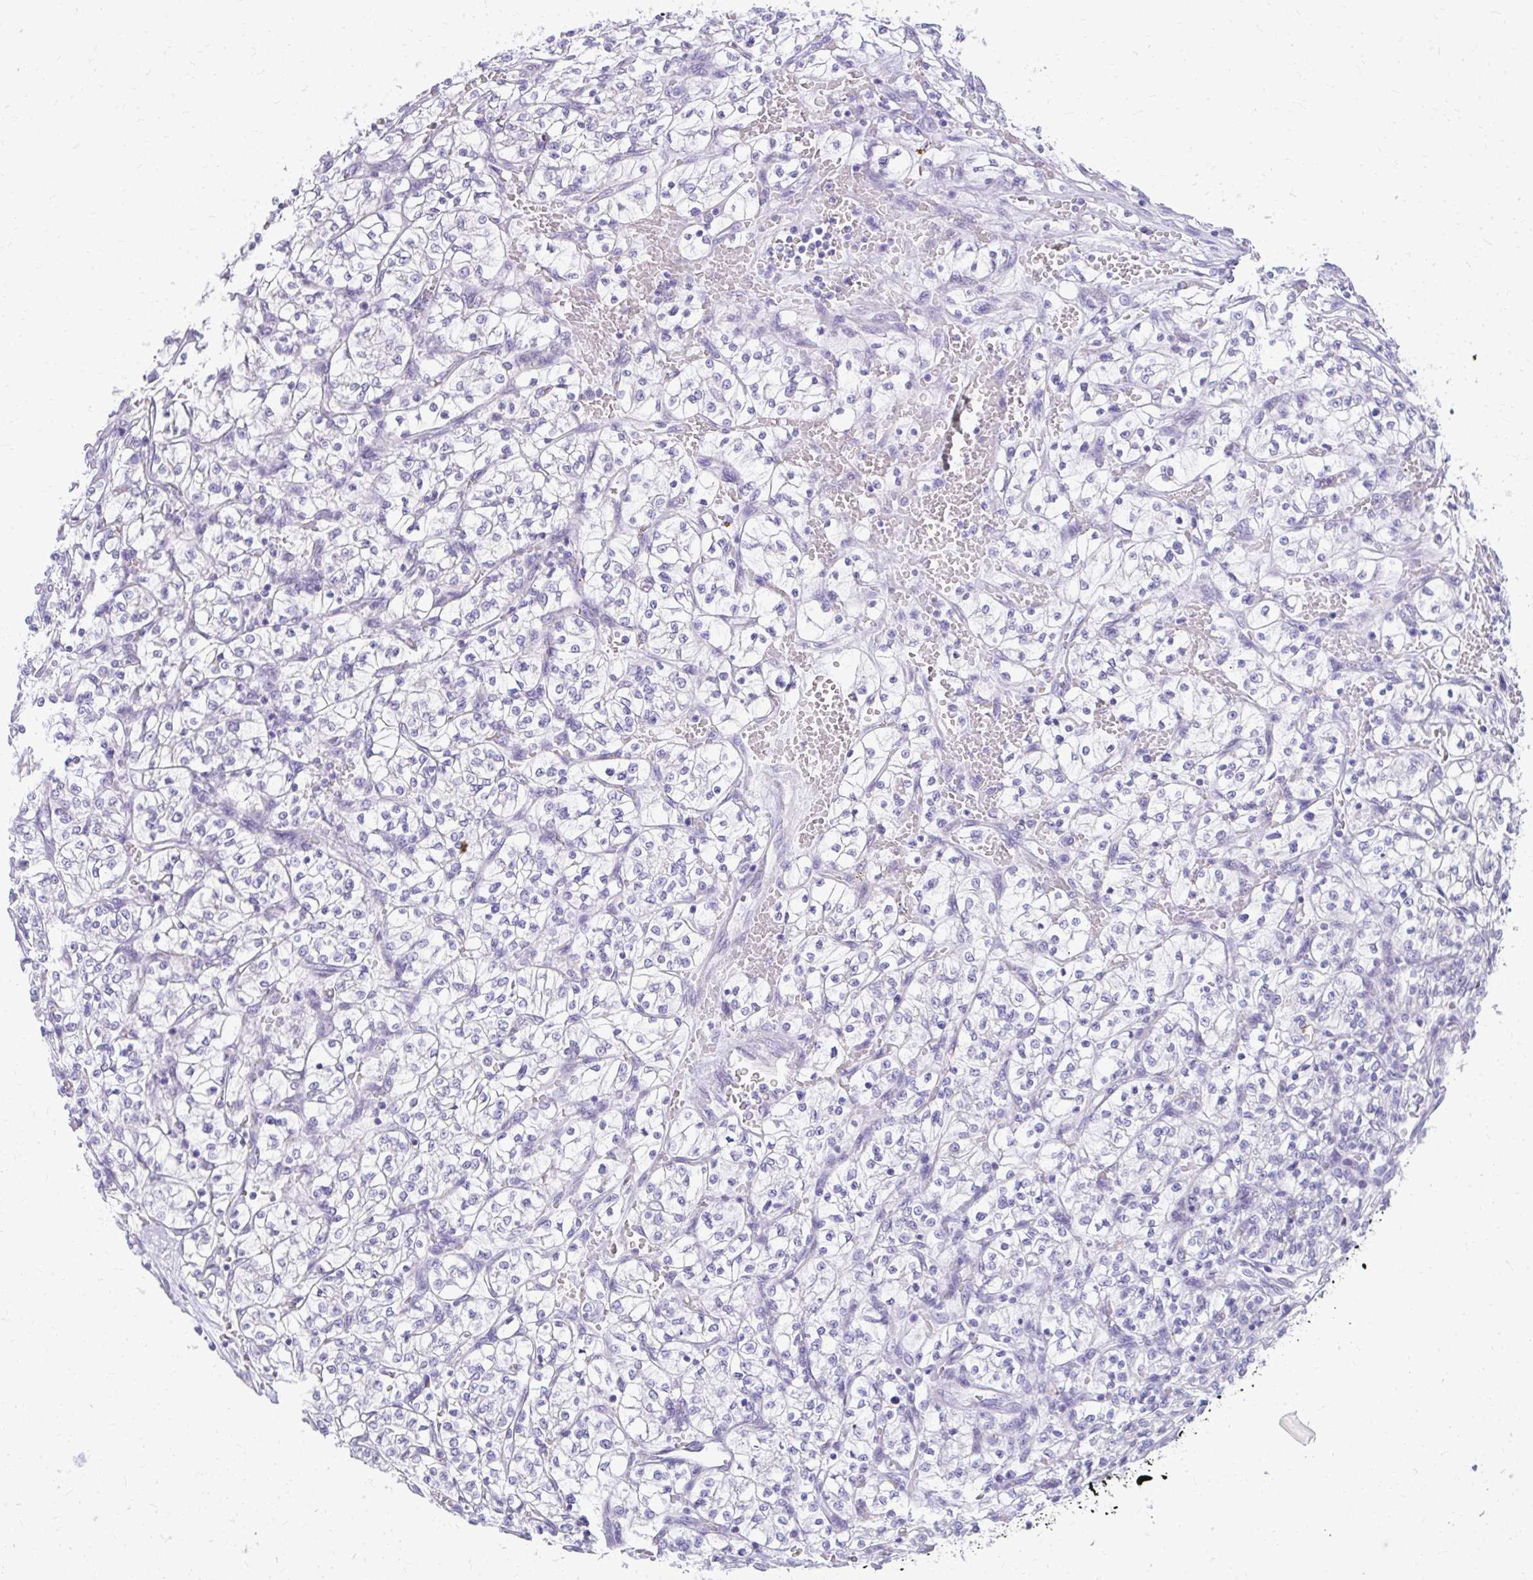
{"staining": {"intensity": "negative", "quantity": "none", "location": "none"}, "tissue": "renal cancer", "cell_type": "Tumor cells", "image_type": "cancer", "snomed": [{"axis": "morphology", "description": "Adenocarcinoma, NOS"}, {"axis": "topography", "description": "Kidney"}], "caption": "Adenocarcinoma (renal) was stained to show a protein in brown. There is no significant positivity in tumor cells. Brightfield microscopy of immunohistochemistry stained with DAB (brown) and hematoxylin (blue), captured at high magnification.", "gene": "PRAP1", "patient": {"sex": "female", "age": 64}}